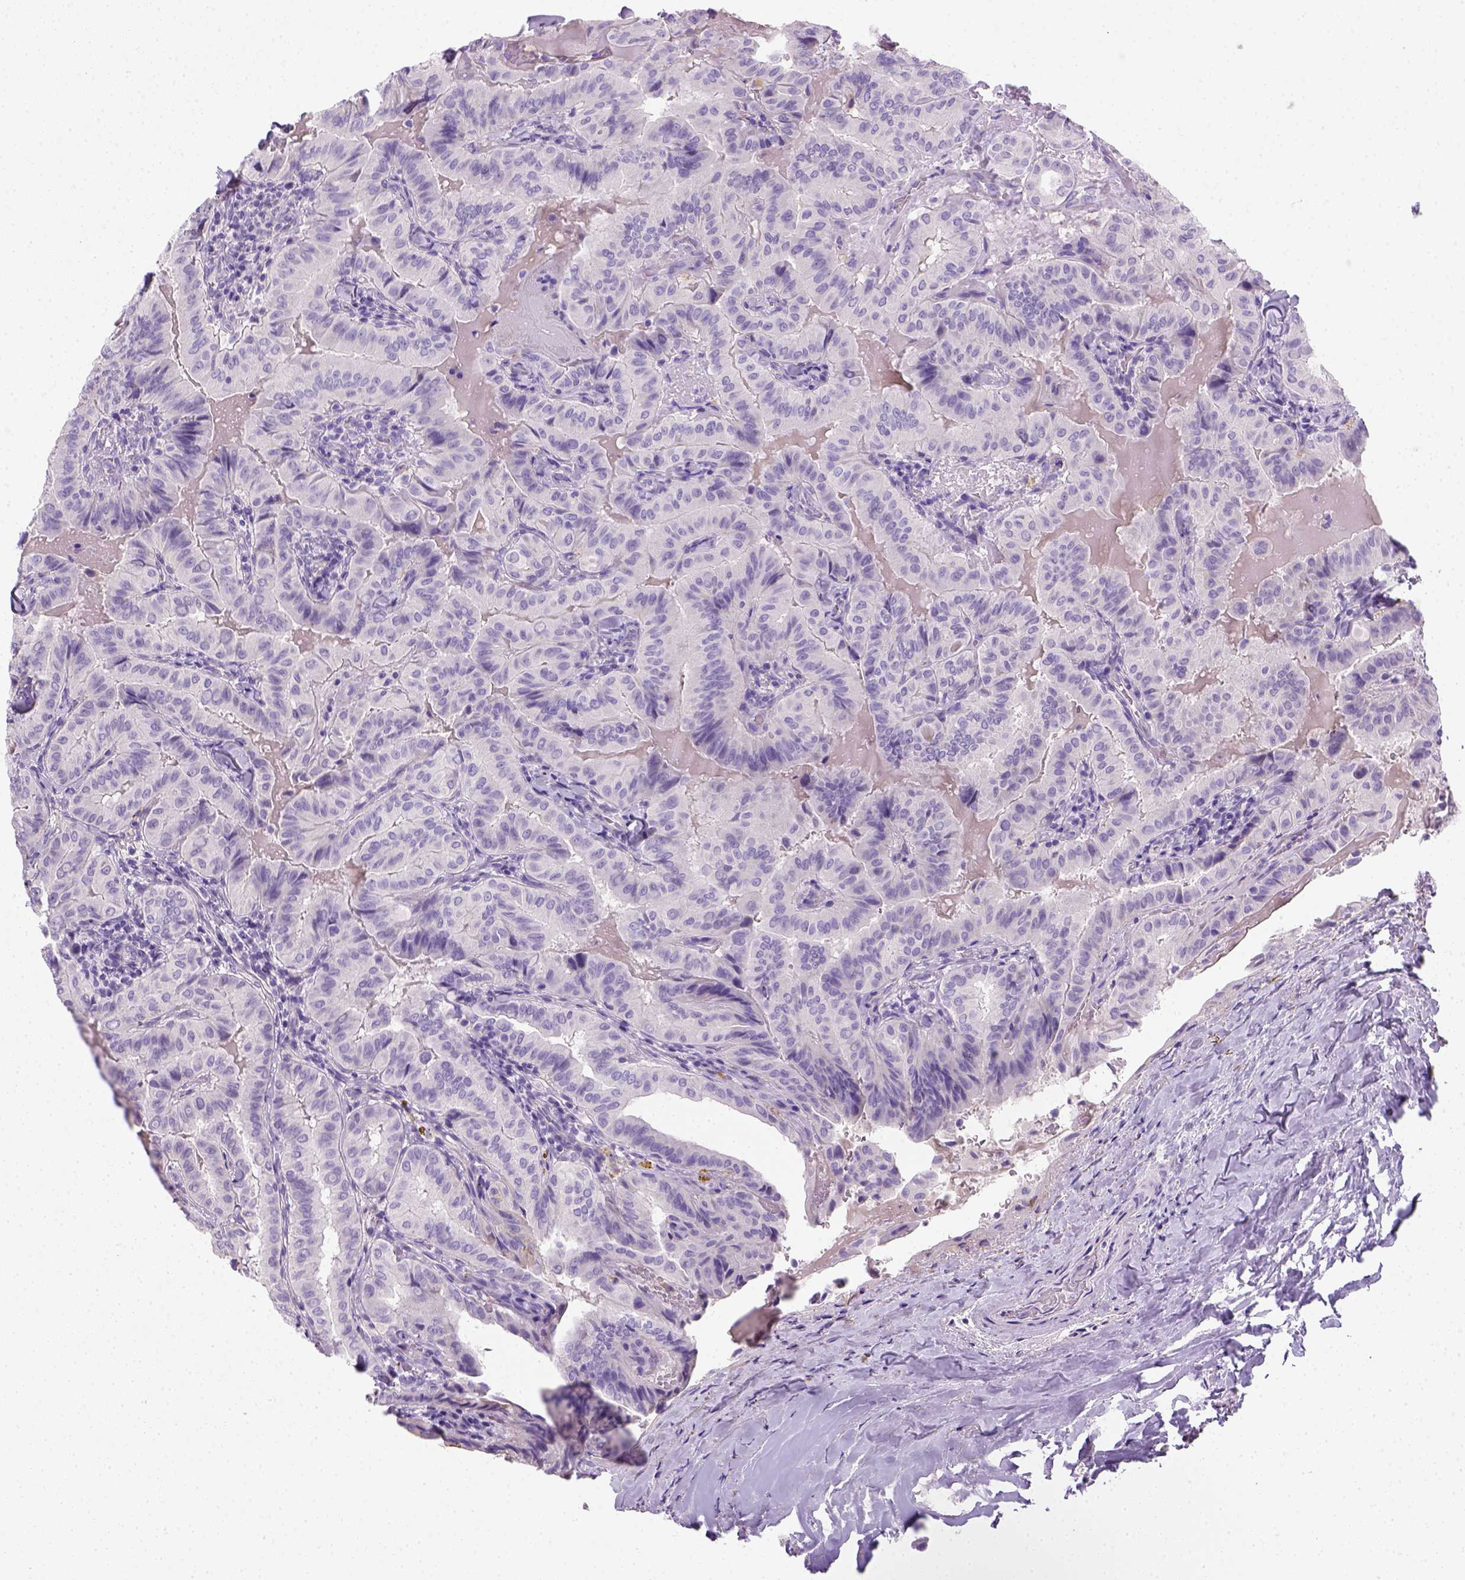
{"staining": {"intensity": "negative", "quantity": "none", "location": "none"}, "tissue": "thyroid cancer", "cell_type": "Tumor cells", "image_type": "cancer", "snomed": [{"axis": "morphology", "description": "Papillary adenocarcinoma, NOS"}, {"axis": "topography", "description": "Thyroid gland"}], "caption": "High power microscopy photomicrograph of an immunohistochemistry histopathology image of thyroid papillary adenocarcinoma, revealing no significant expression in tumor cells.", "gene": "KRT71", "patient": {"sex": "female", "age": 68}}